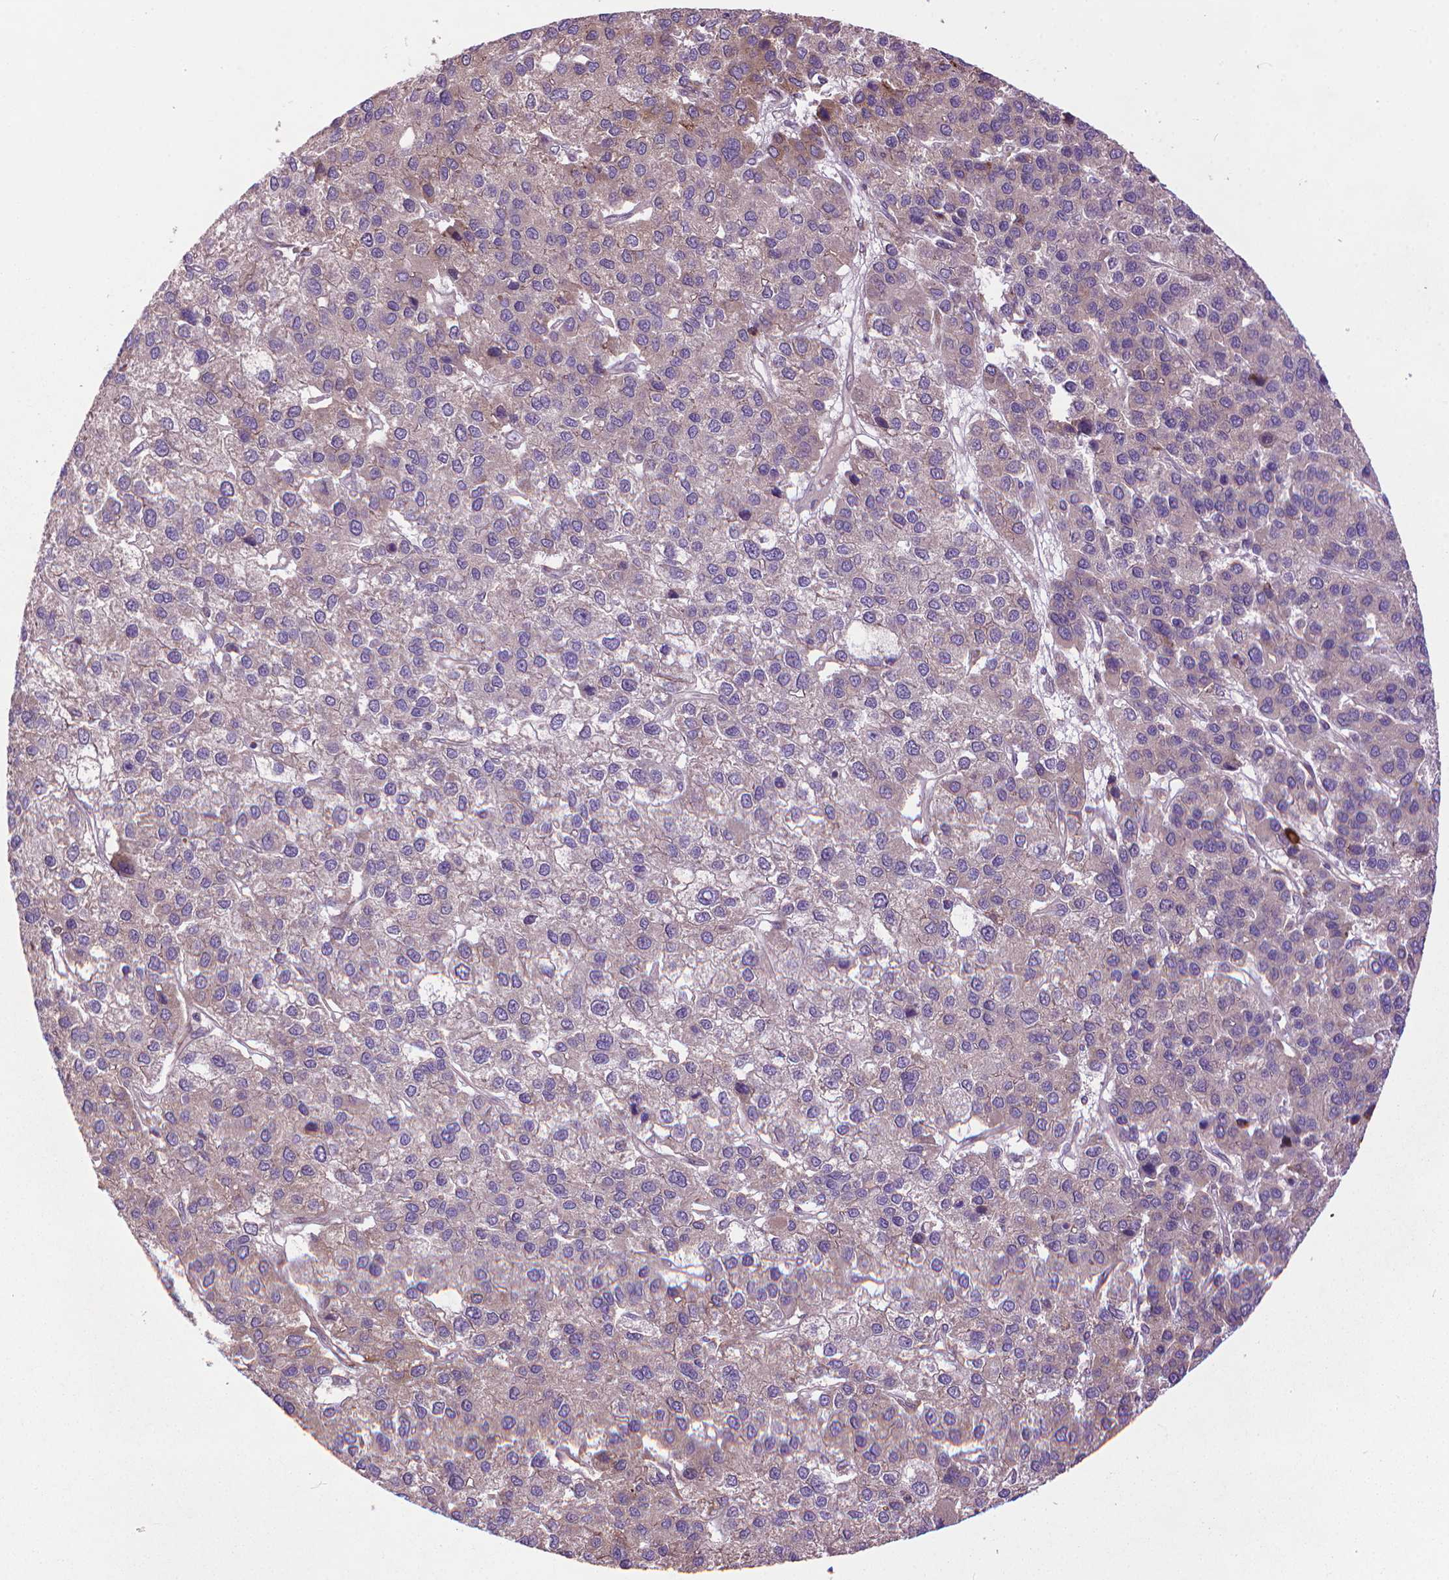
{"staining": {"intensity": "negative", "quantity": "none", "location": "none"}, "tissue": "liver cancer", "cell_type": "Tumor cells", "image_type": "cancer", "snomed": [{"axis": "morphology", "description": "Carcinoma, Hepatocellular, NOS"}, {"axis": "topography", "description": "Liver"}], "caption": "This is an immunohistochemistry photomicrograph of human hepatocellular carcinoma (liver). There is no positivity in tumor cells.", "gene": "MYH14", "patient": {"sex": "female", "age": 41}}